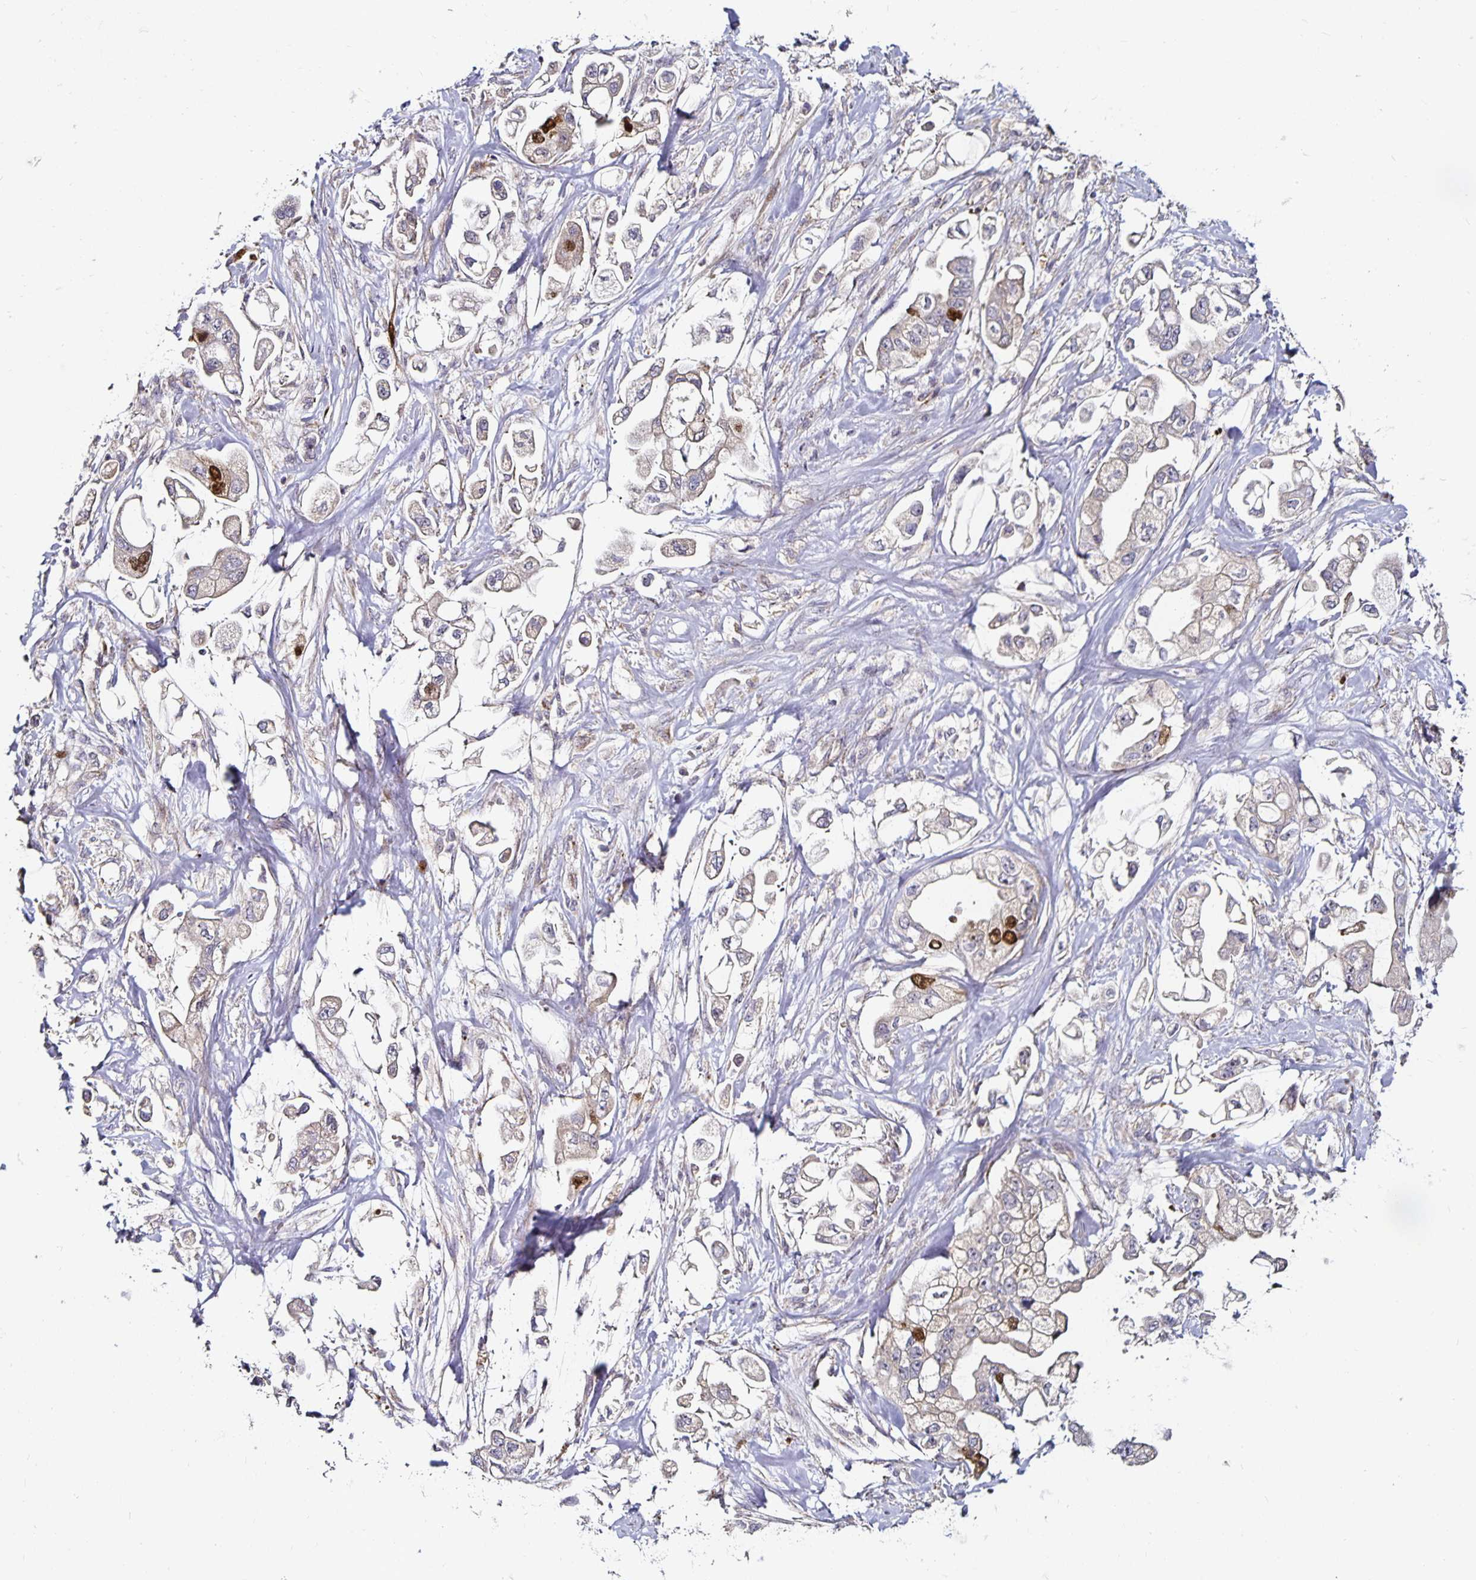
{"staining": {"intensity": "strong", "quantity": "<25%", "location": "nuclear"}, "tissue": "stomach cancer", "cell_type": "Tumor cells", "image_type": "cancer", "snomed": [{"axis": "morphology", "description": "Adenocarcinoma, NOS"}, {"axis": "topography", "description": "Stomach"}], "caption": "DAB (3,3'-diaminobenzidine) immunohistochemical staining of human stomach cancer exhibits strong nuclear protein positivity in approximately <25% of tumor cells. (DAB IHC with brightfield microscopy, high magnification).", "gene": "ANLN", "patient": {"sex": "male", "age": 62}}